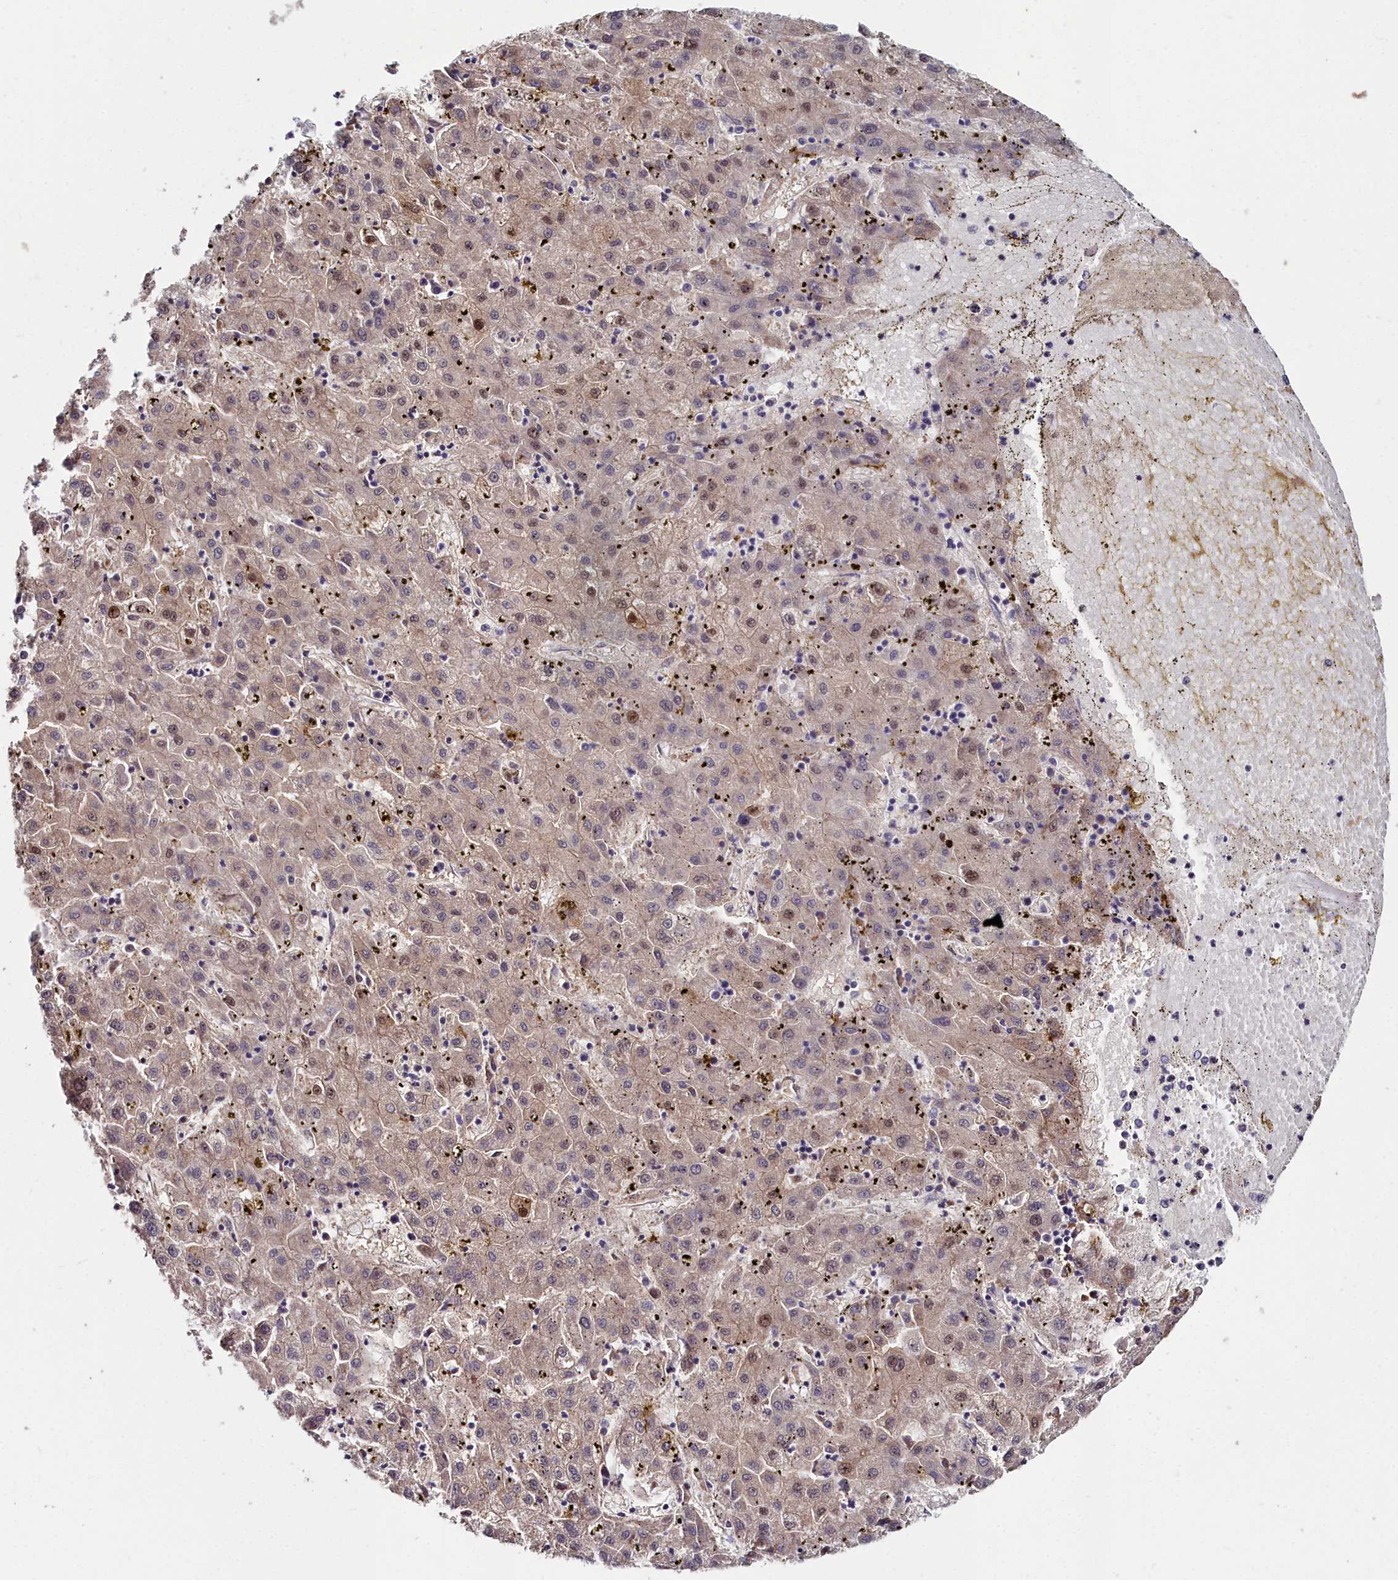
{"staining": {"intensity": "weak", "quantity": "25%-75%", "location": "nuclear"}, "tissue": "liver cancer", "cell_type": "Tumor cells", "image_type": "cancer", "snomed": [{"axis": "morphology", "description": "Carcinoma, Hepatocellular, NOS"}, {"axis": "topography", "description": "Liver"}], "caption": "This histopathology image shows immunohistochemistry staining of hepatocellular carcinoma (liver), with low weak nuclear staining in approximately 25%-75% of tumor cells.", "gene": "KCTD18", "patient": {"sex": "male", "age": 72}}